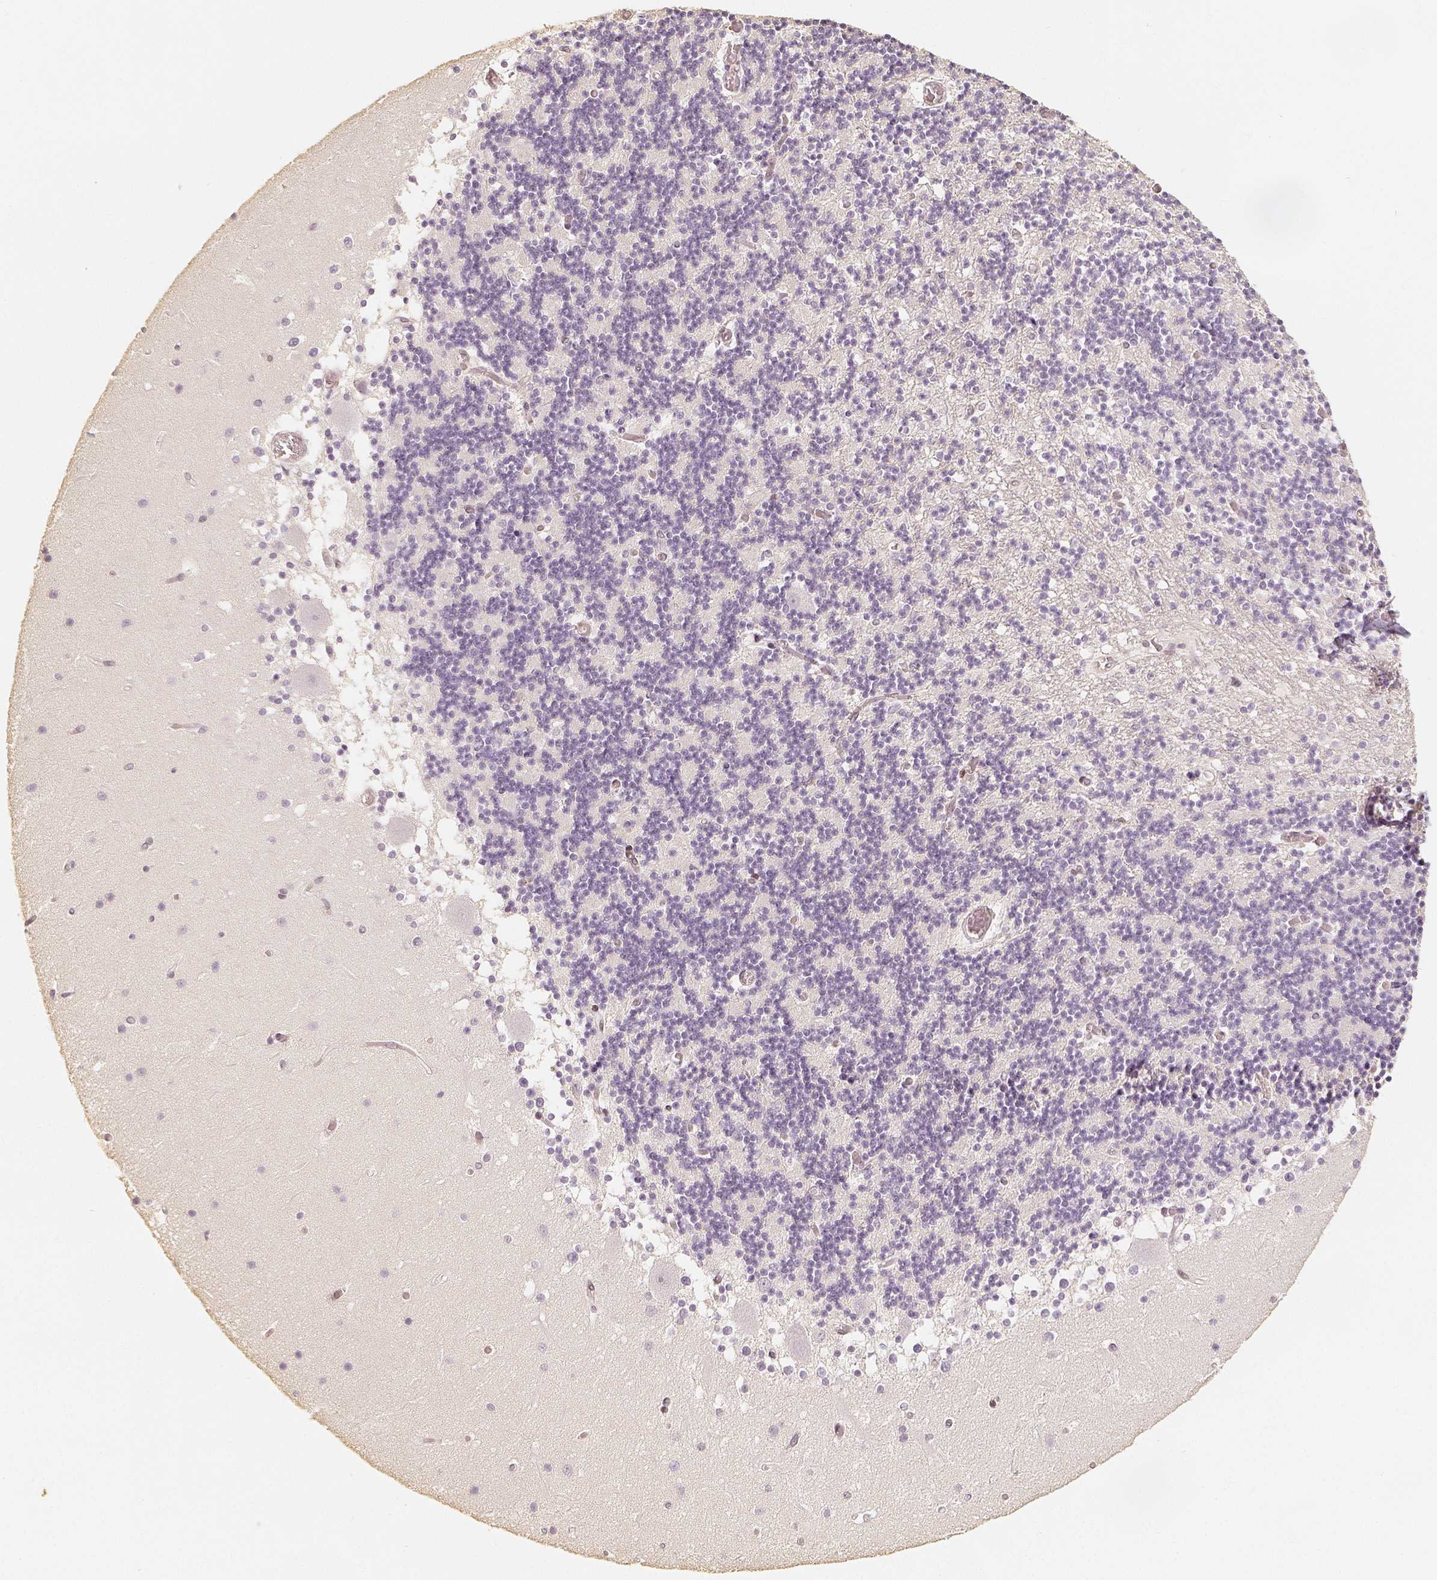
{"staining": {"intensity": "negative", "quantity": "none", "location": "none"}, "tissue": "cerebellum", "cell_type": "Cells in granular layer", "image_type": "normal", "snomed": [{"axis": "morphology", "description": "Normal tissue, NOS"}, {"axis": "topography", "description": "Cerebellum"}], "caption": "Immunohistochemistry (IHC) image of benign cerebellum stained for a protein (brown), which demonstrates no expression in cells in granular layer.", "gene": "HDAC1", "patient": {"sex": "female", "age": 28}}